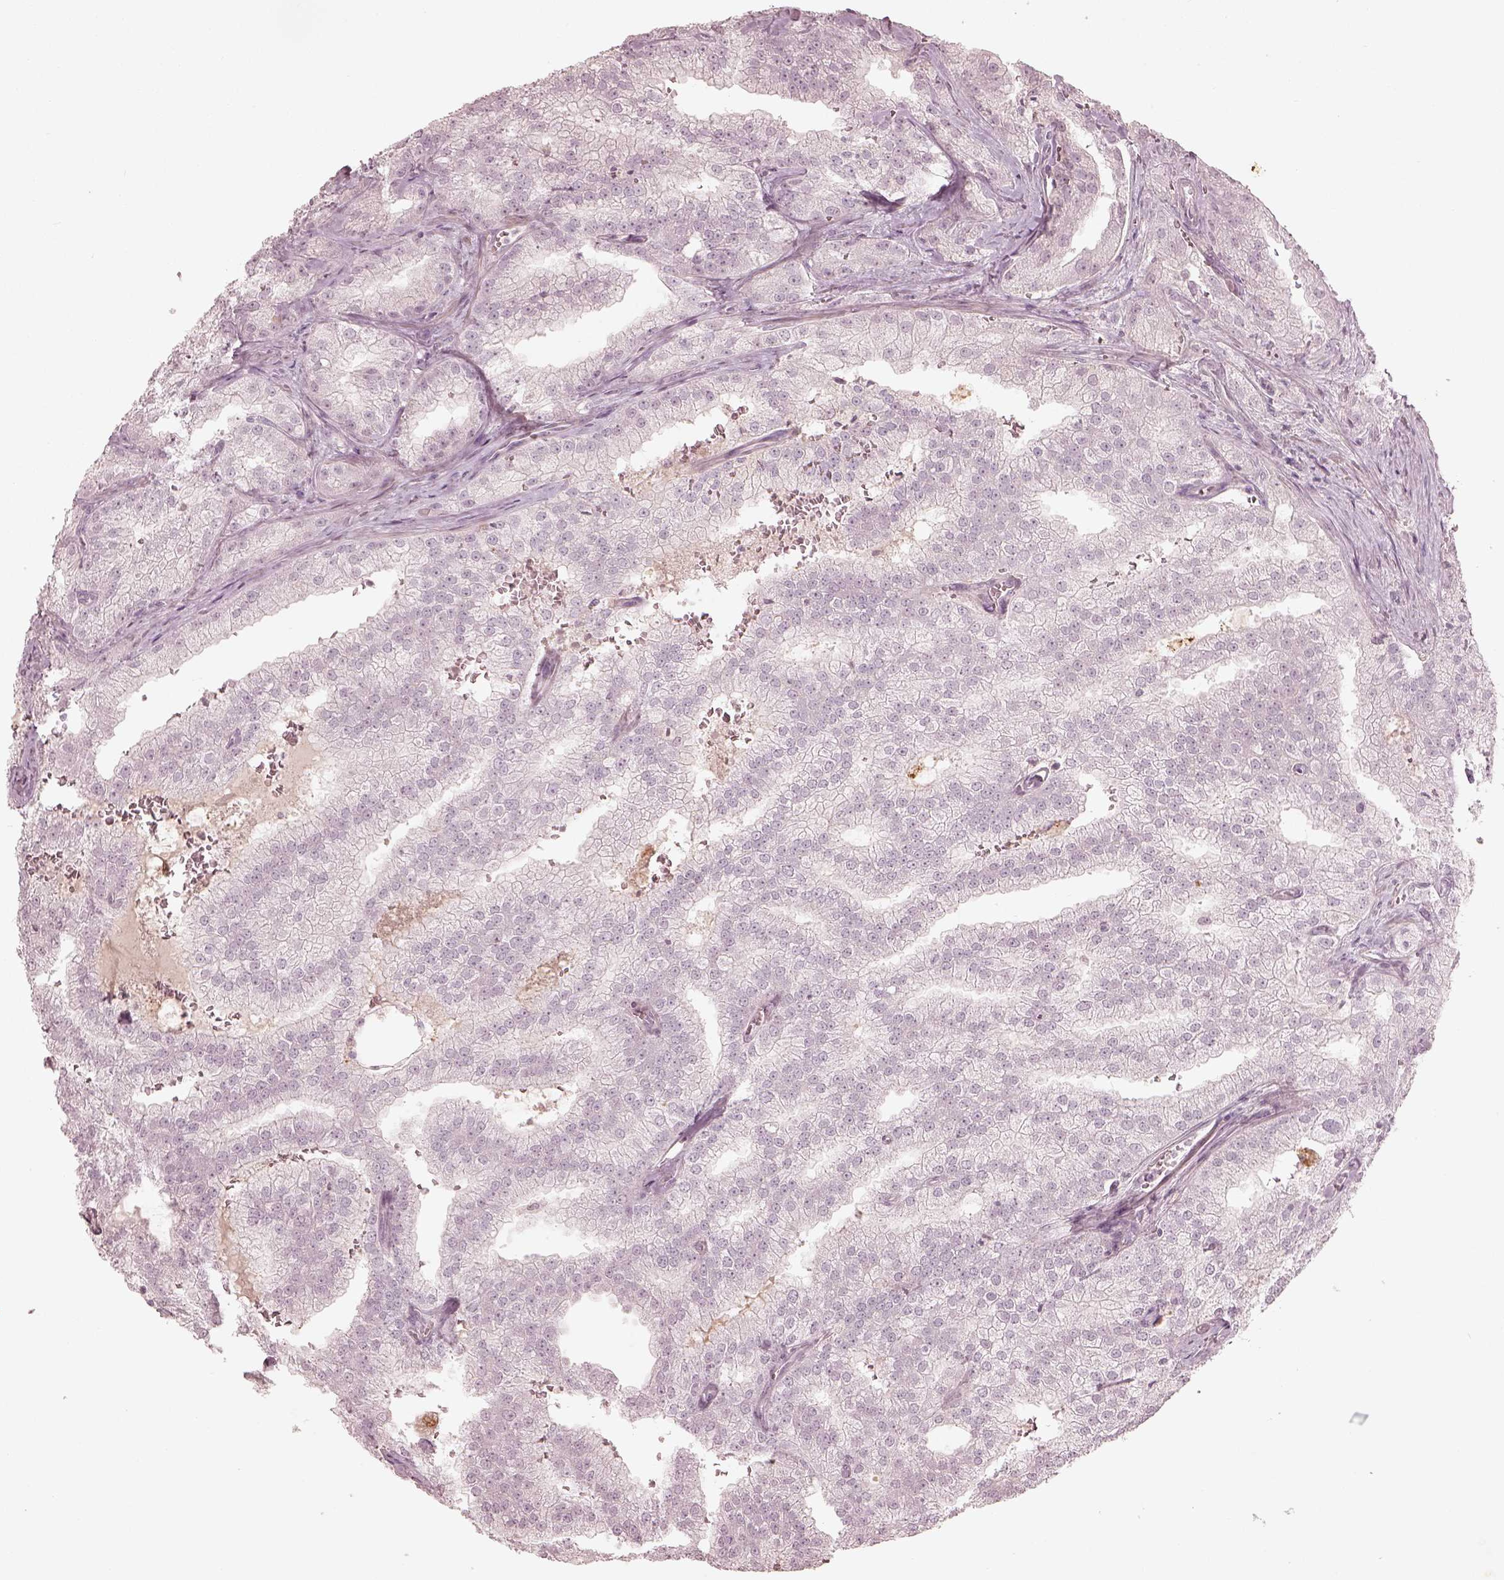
{"staining": {"intensity": "negative", "quantity": "none", "location": "none"}, "tissue": "prostate cancer", "cell_type": "Tumor cells", "image_type": "cancer", "snomed": [{"axis": "morphology", "description": "Adenocarcinoma, NOS"}, {"axis": "topography", "description": "Prostate"}], "caption": "Immunohistochemical staining of prostate cancer (adenocarcinoma) exhibits no significant expression in tumor cells.", "gene": "ADRB3", "patient": {"sex": "male", "age": 70}}